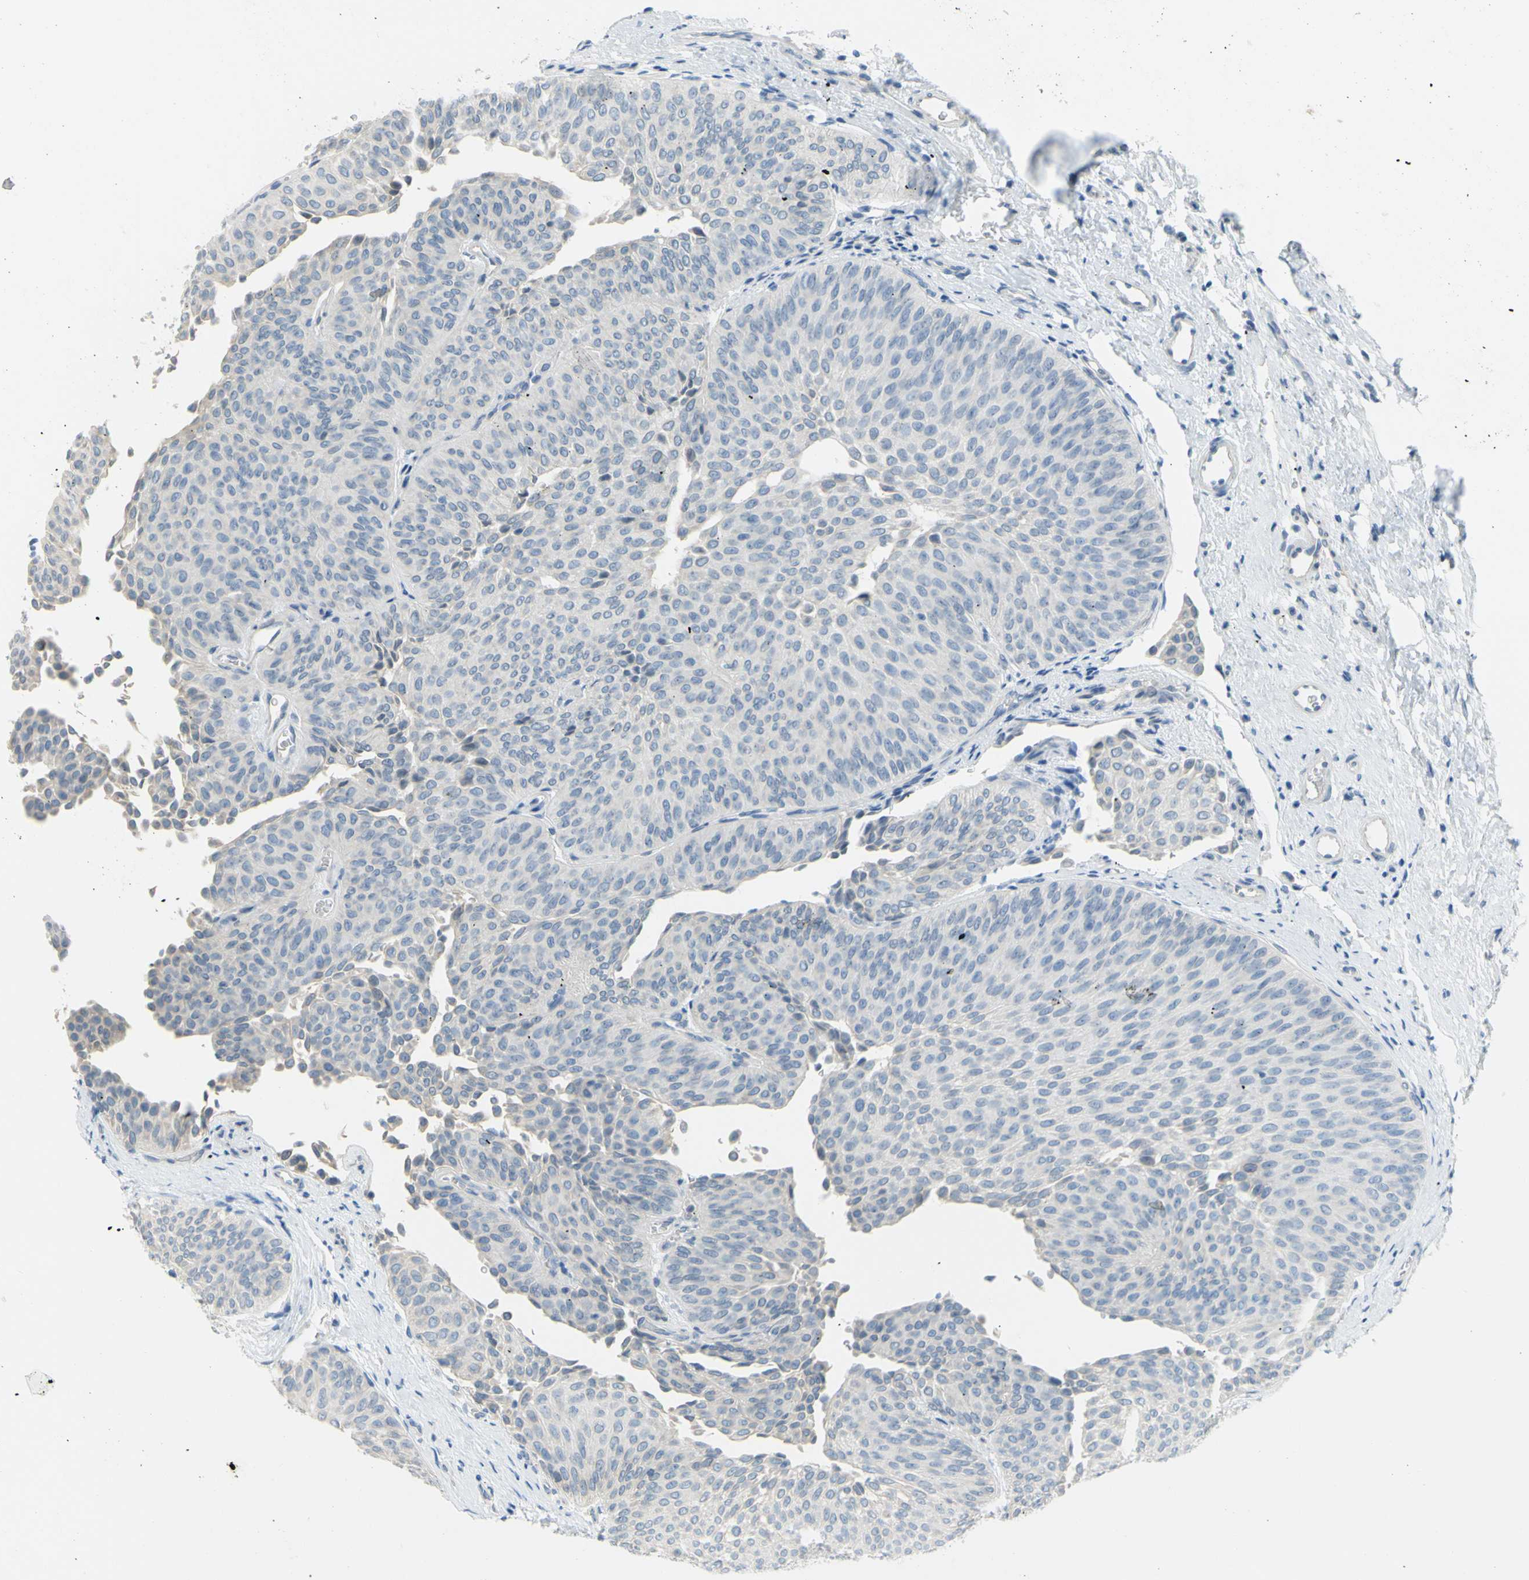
{"staining": {"intensity": "negative", "quantity": "none", "location": "none"}, "tissue": "urothelial cancer", "cell_type": "Tumor cells", "image_type": "cancer", "snomed": [{"axis": "morphology", "description": "Urothelial carcinoma, Low grade"}, {"axis": "topography", "description": "Urinary bladder"}], "caption": "Urothelial carcinoma (low-grade) was stained to show a protein in brown. There is no significant positivity in tumor cells. (DAB (3,3'-diaminobenzidine) IHC with hematoxylin counter stain).", "gene": "DCT", "patient": {"sex": "female", "age": 60}}